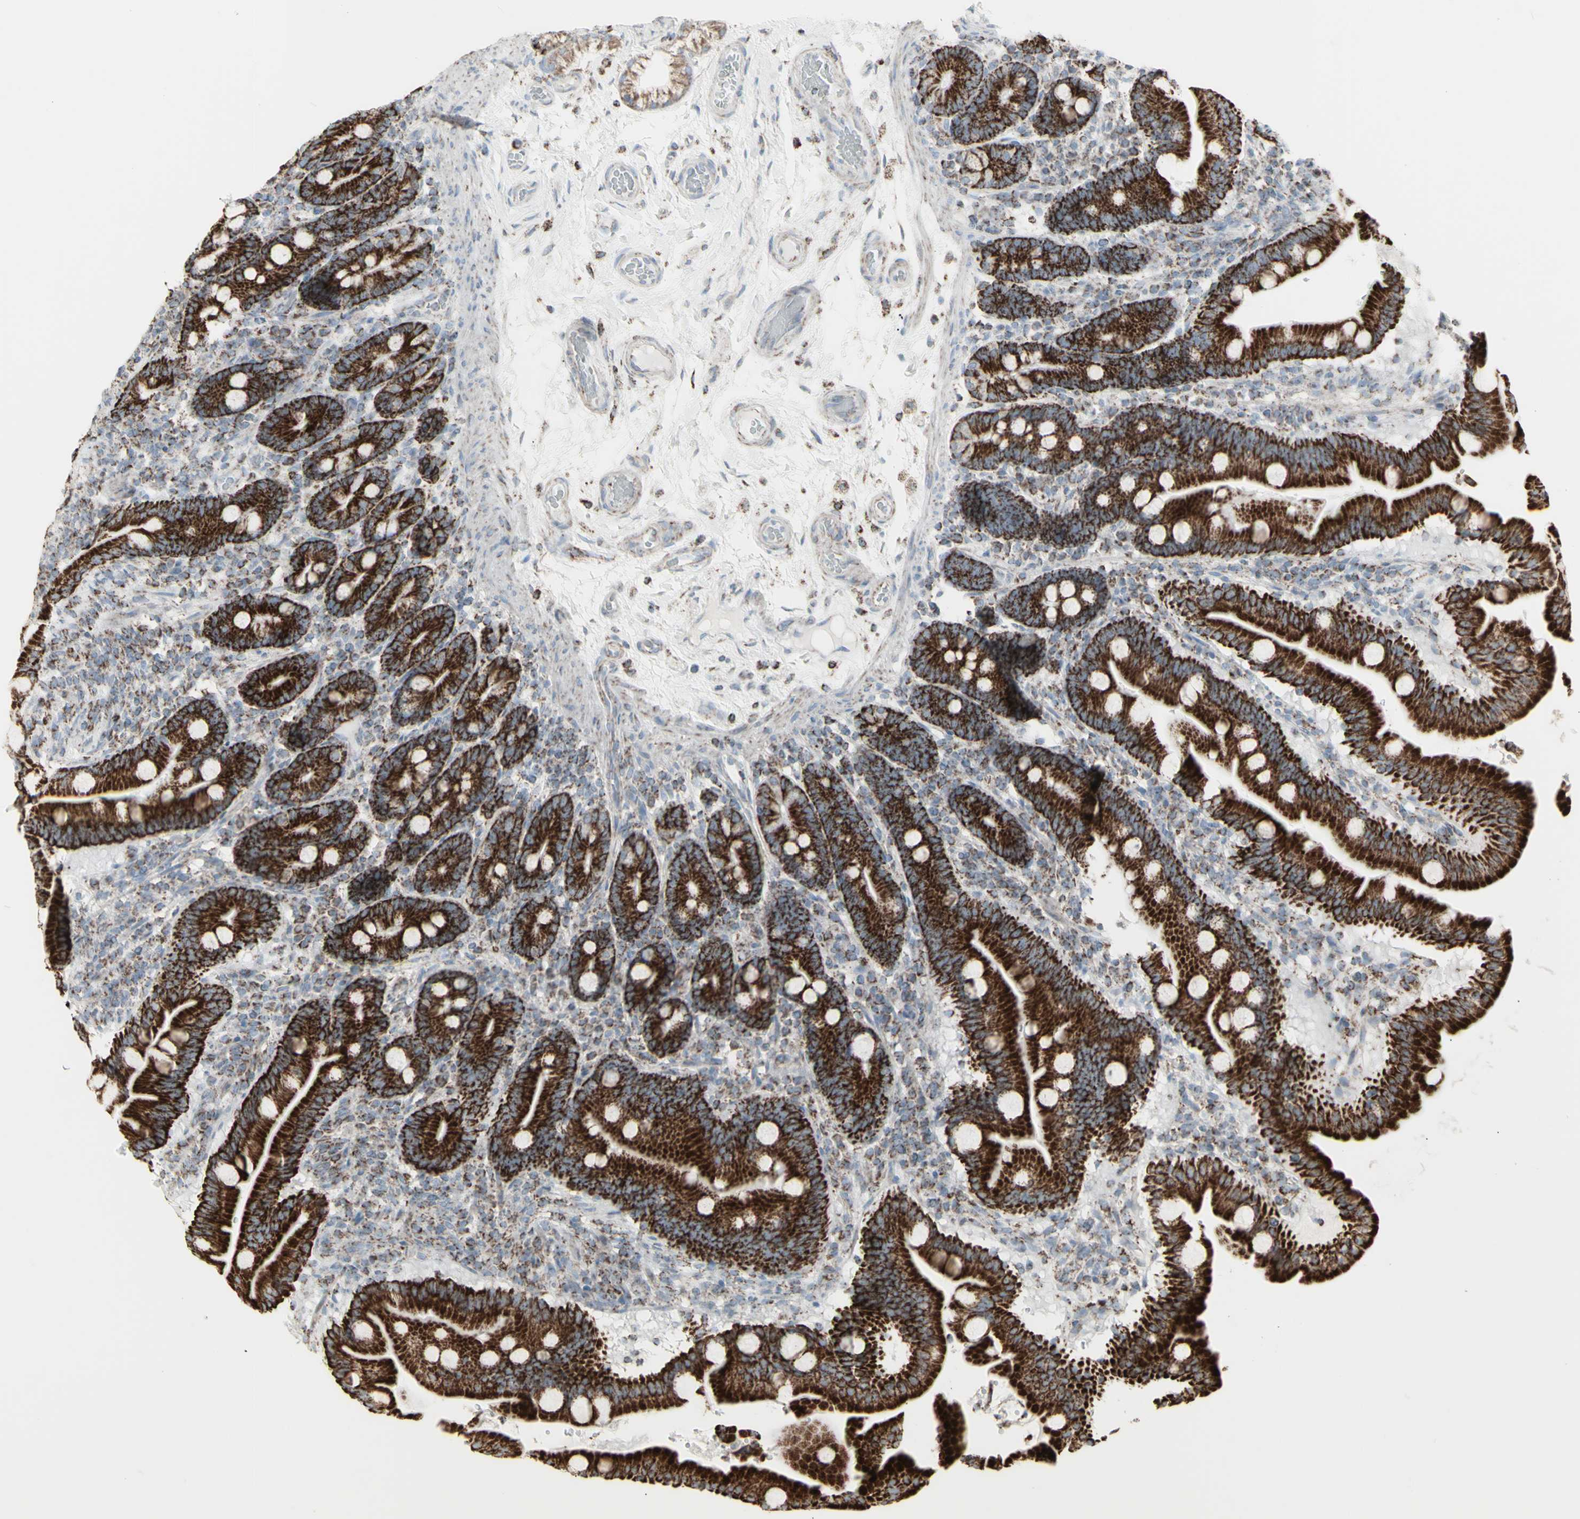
{"staining": {"intensity": "strong", "quantity": ">75%", "location": "cytoplasmic/membranous"}, "tissue": "duodenum", "cell_type": "Glandular cells", "image_type": "normal", "snomed": [{"axis": "morphology", "description": "Normal tissue, NOS"}, {"axis": "topography", "description": "Duodenum"}], "caption": "Normal duodenum demonstrates strong cytoplasmic/membranous staining in about >75% of glandular cells, visualized by immunohistochemistry.", "gene": "PLGRKT", "patient": {"sex": "male", "age": 54}}